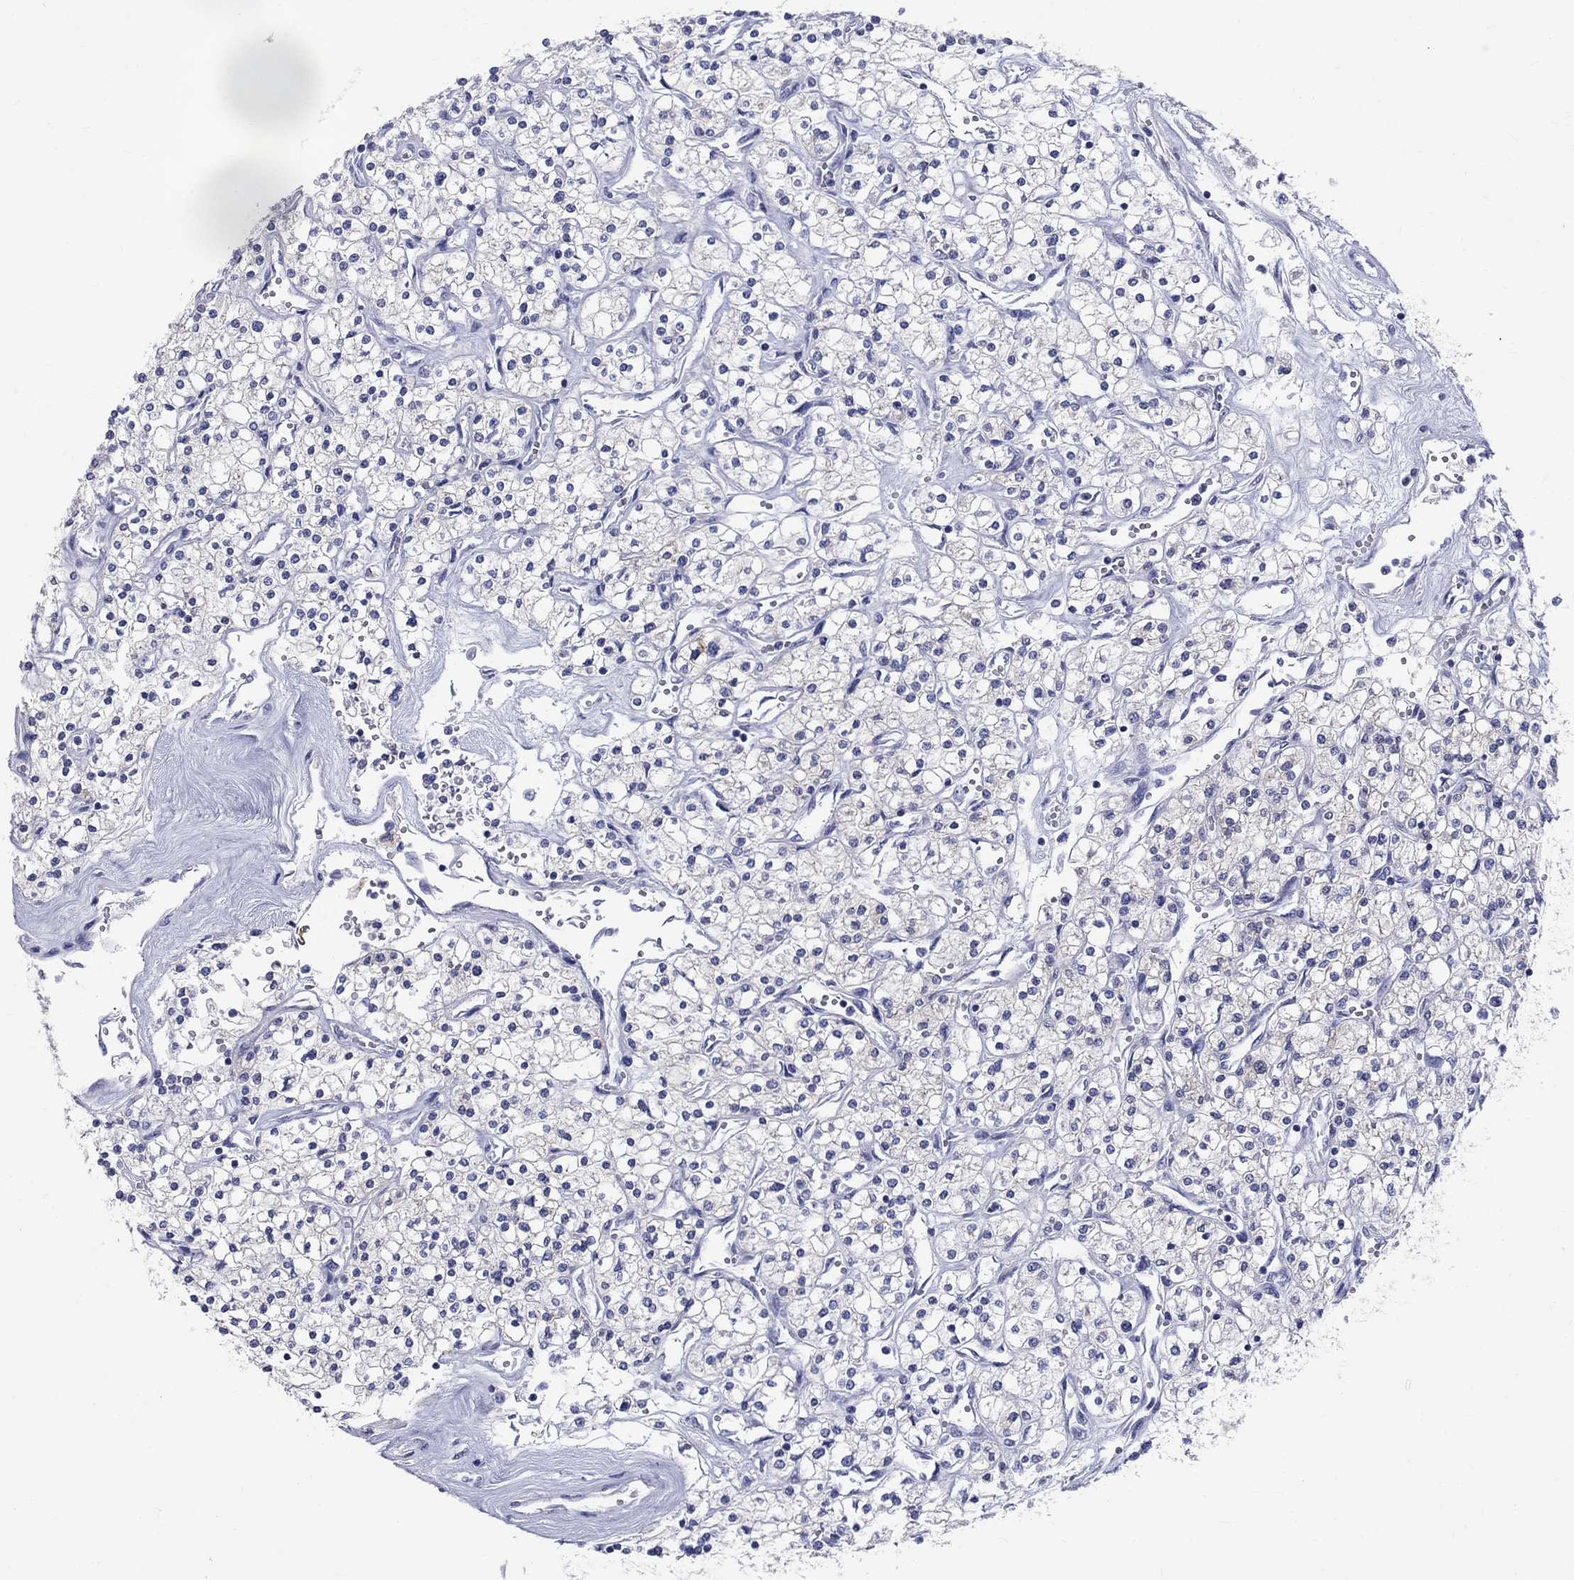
{"staining": {"intensity": "negative", "quantity": "none", "location": "none"}, "tissue": "renal cancer", "cell_type": "Tumor cells", "image_type": "cancer", "snomed": [{"axis": "morphology", "description": "Adenocarcinoma, NOS"}, {"axis": "topography", "description": "Kidney"}], "caption": "Renal adenocarcinoma was stained to show a protein in brown. There is no significant staining in tumor cells. (DAB IHC visualized using brightfield microscopy, high magnification).", "gene": "CEP43", "patient": {"sex": "male", "age": 80}}